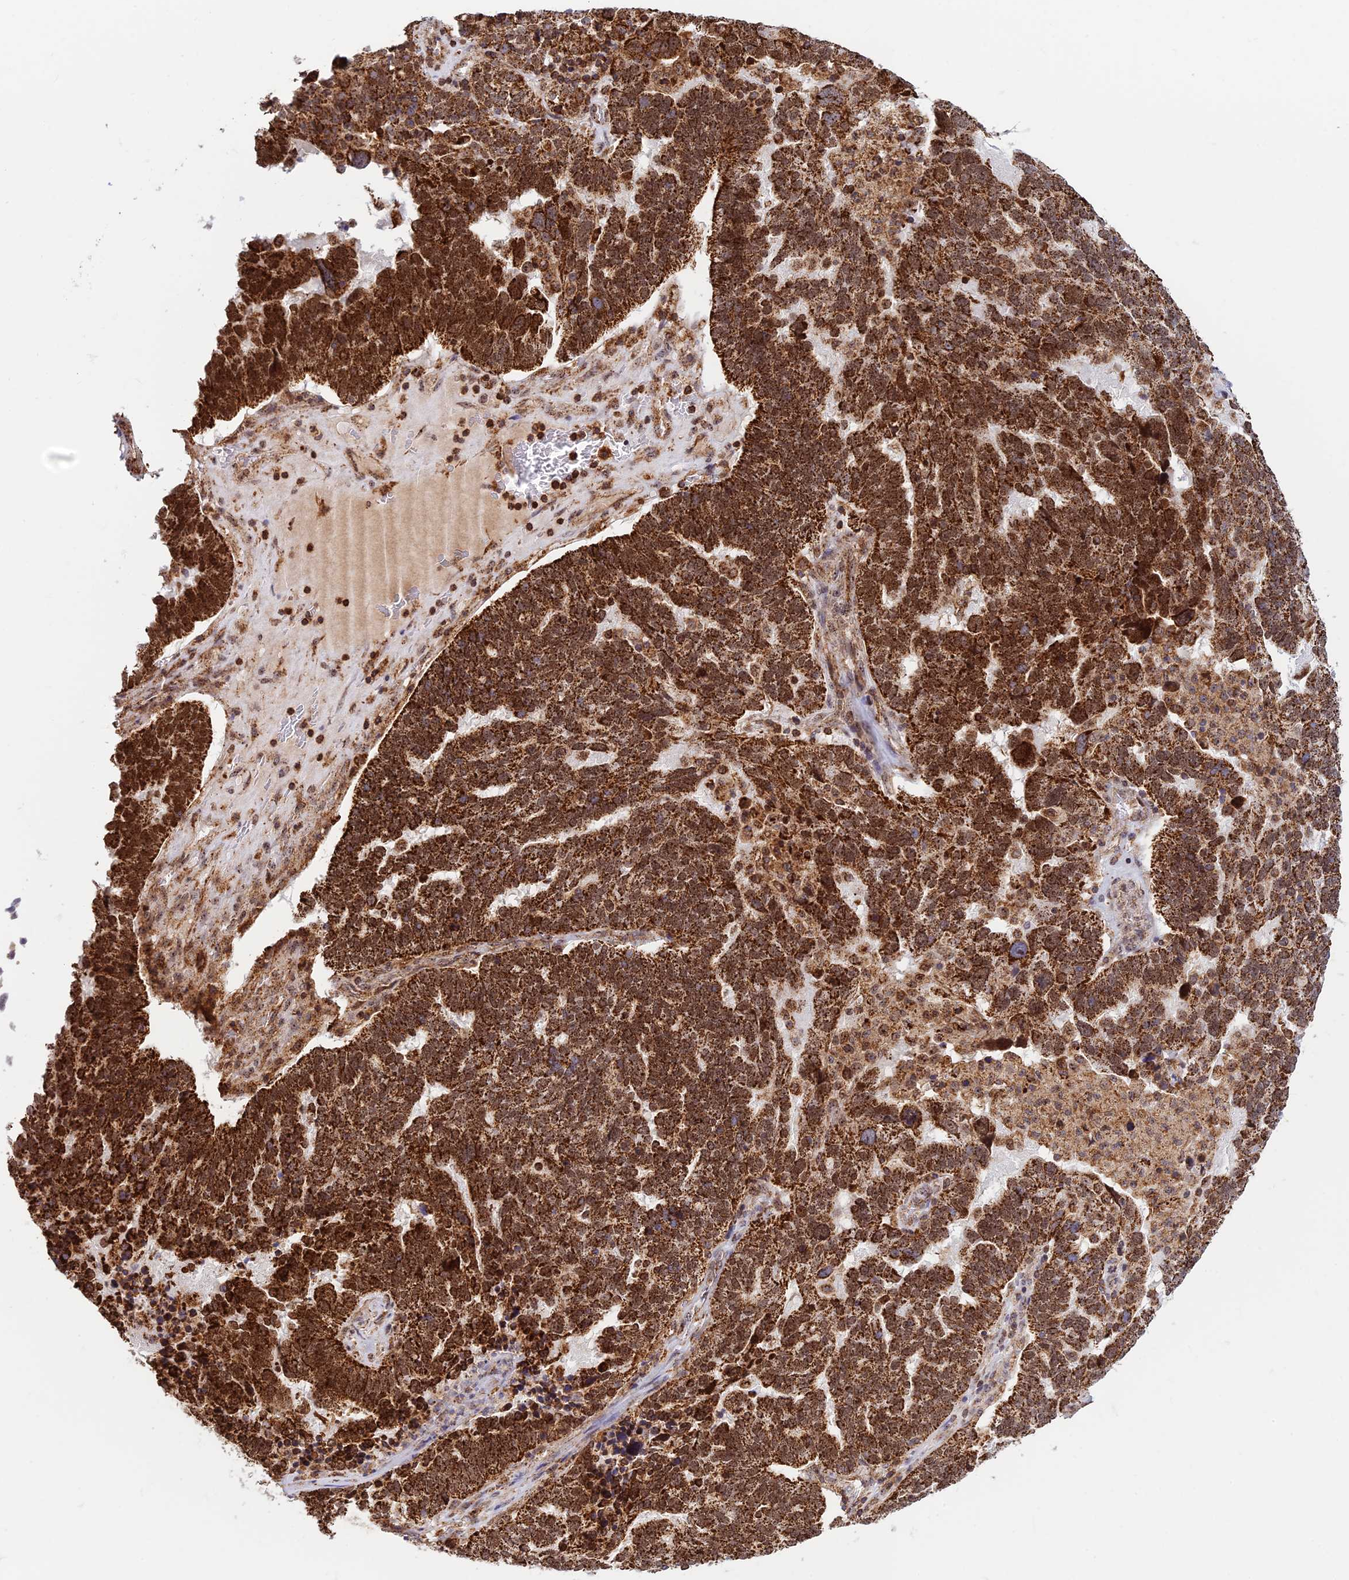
{"staining": {"intensity": "strong", "quantity": ">75%", "location": "cytoplasmic/membranous,nuclear"}, "tissue": "ovarian cancer", "cell_type": "Tumor cells", "image_type": "cancer", "snomed": [{"axis": "morphology", "description": "Cystadenocarcinoma, serous, NOS"}, {"axis": "topography", "description": "Ovary"}], "caption": "Ovarian cancer (serous cystadenocarcinoma) stained with a protein marker shows strong staining in tumor cells.", "gene": "POLR1G", "patient": {"sex": "female", "age": 59}}